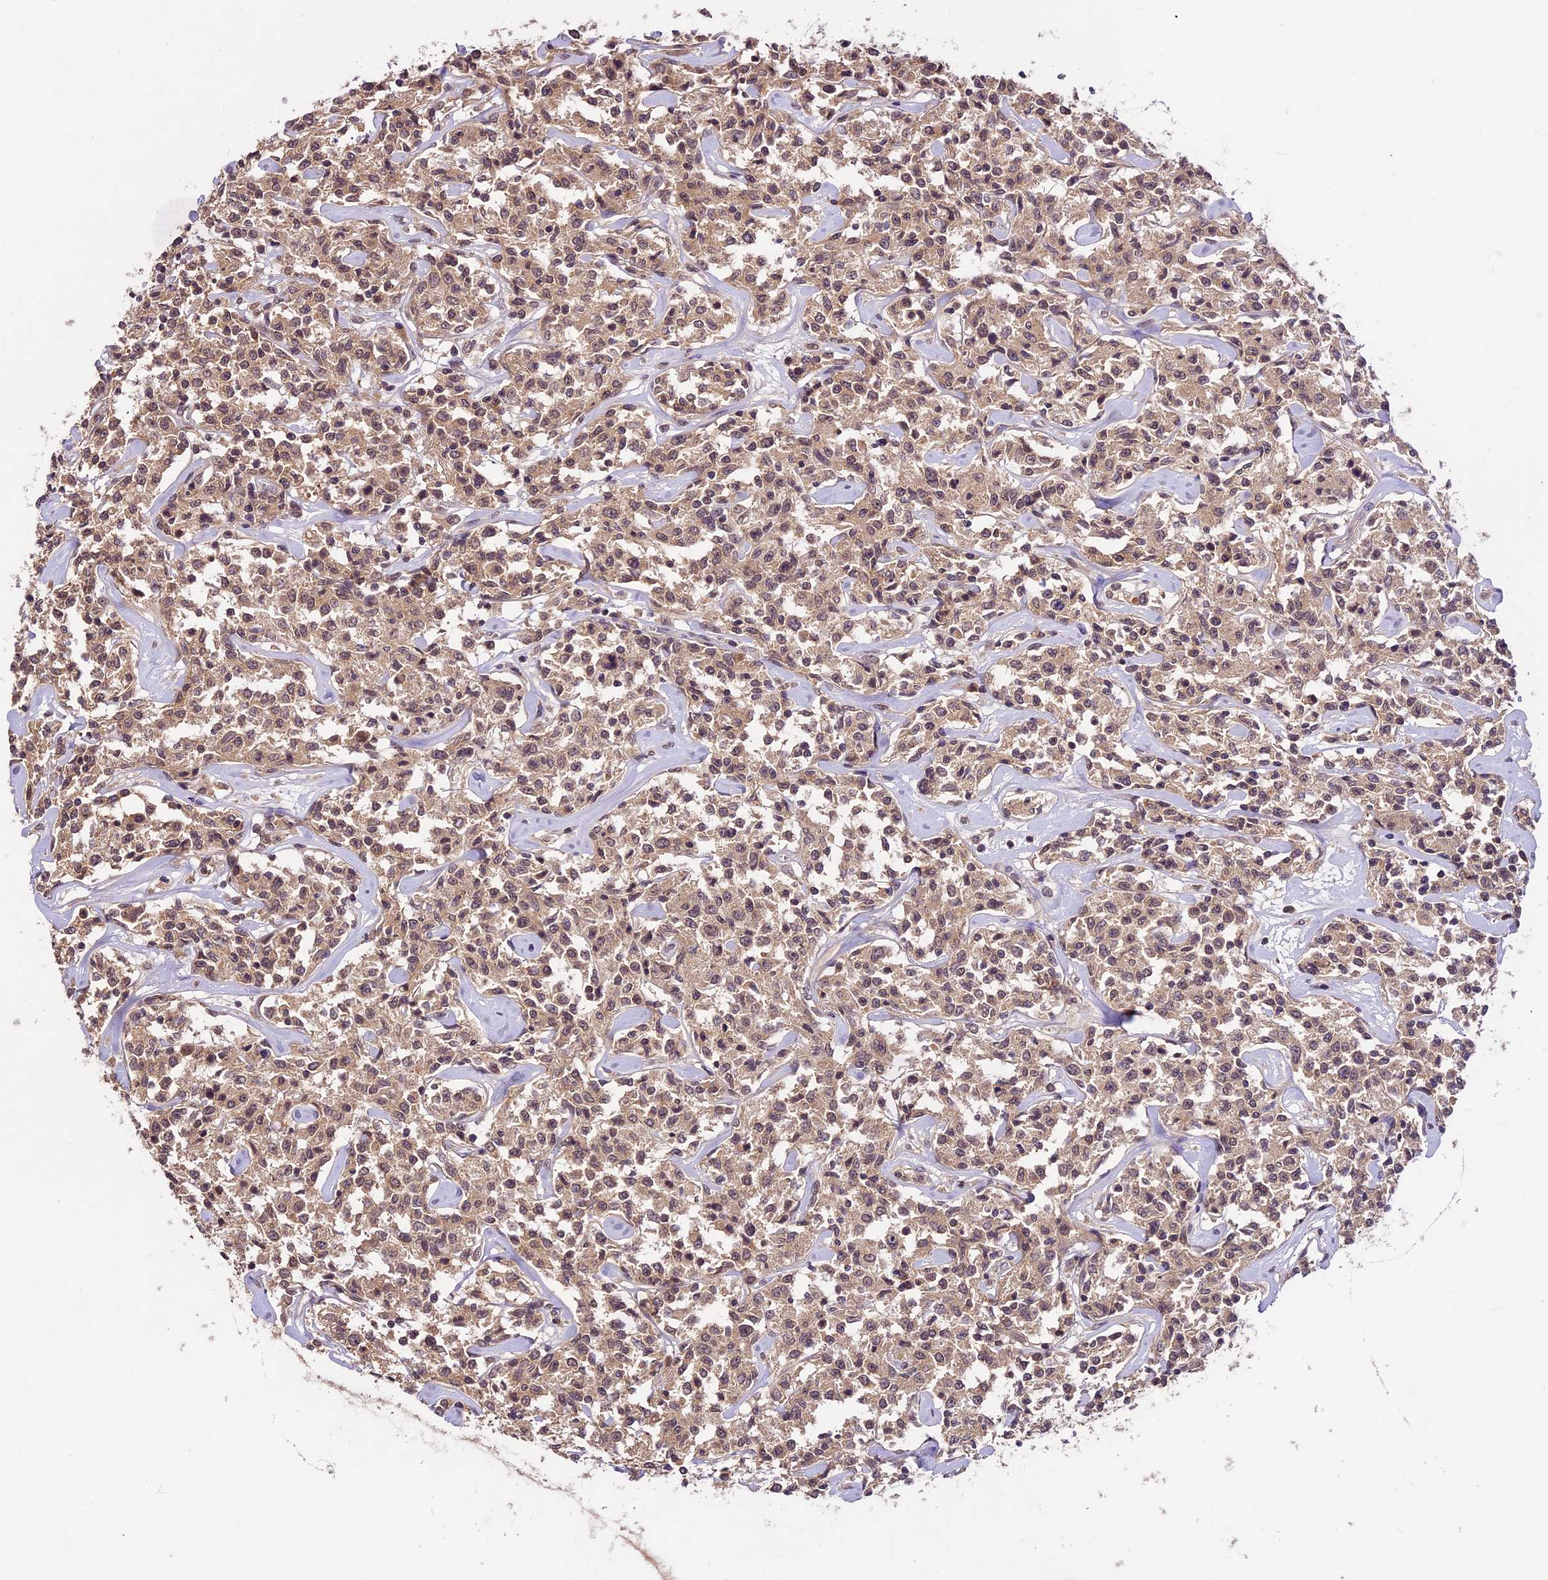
{"staining": {"intensity": "moderate", "quantity": ">75%", "location": "cytoplasmic/membranous,nuclear"}, "tissue": "lymphoma", "cell_type": "Tumor cells", "image_type": "cancer", "snomed": [{"axis": "morphology", "description": "Malignant lymphoma, non-Hodgkin's type, Low grade"}, {"axis": "topography", "description": "Small intestine"}], "caption": "Moderate cytoplasmic/membranous and nuclear expression for a protein is present in about >75% of tumor cells of low-grade malignant lymphoma, non-Hodgkin's type using immunohistochemistry (IHC).", "gene": "ATP10A", "patient": {"sex": "female", "age": 59}}